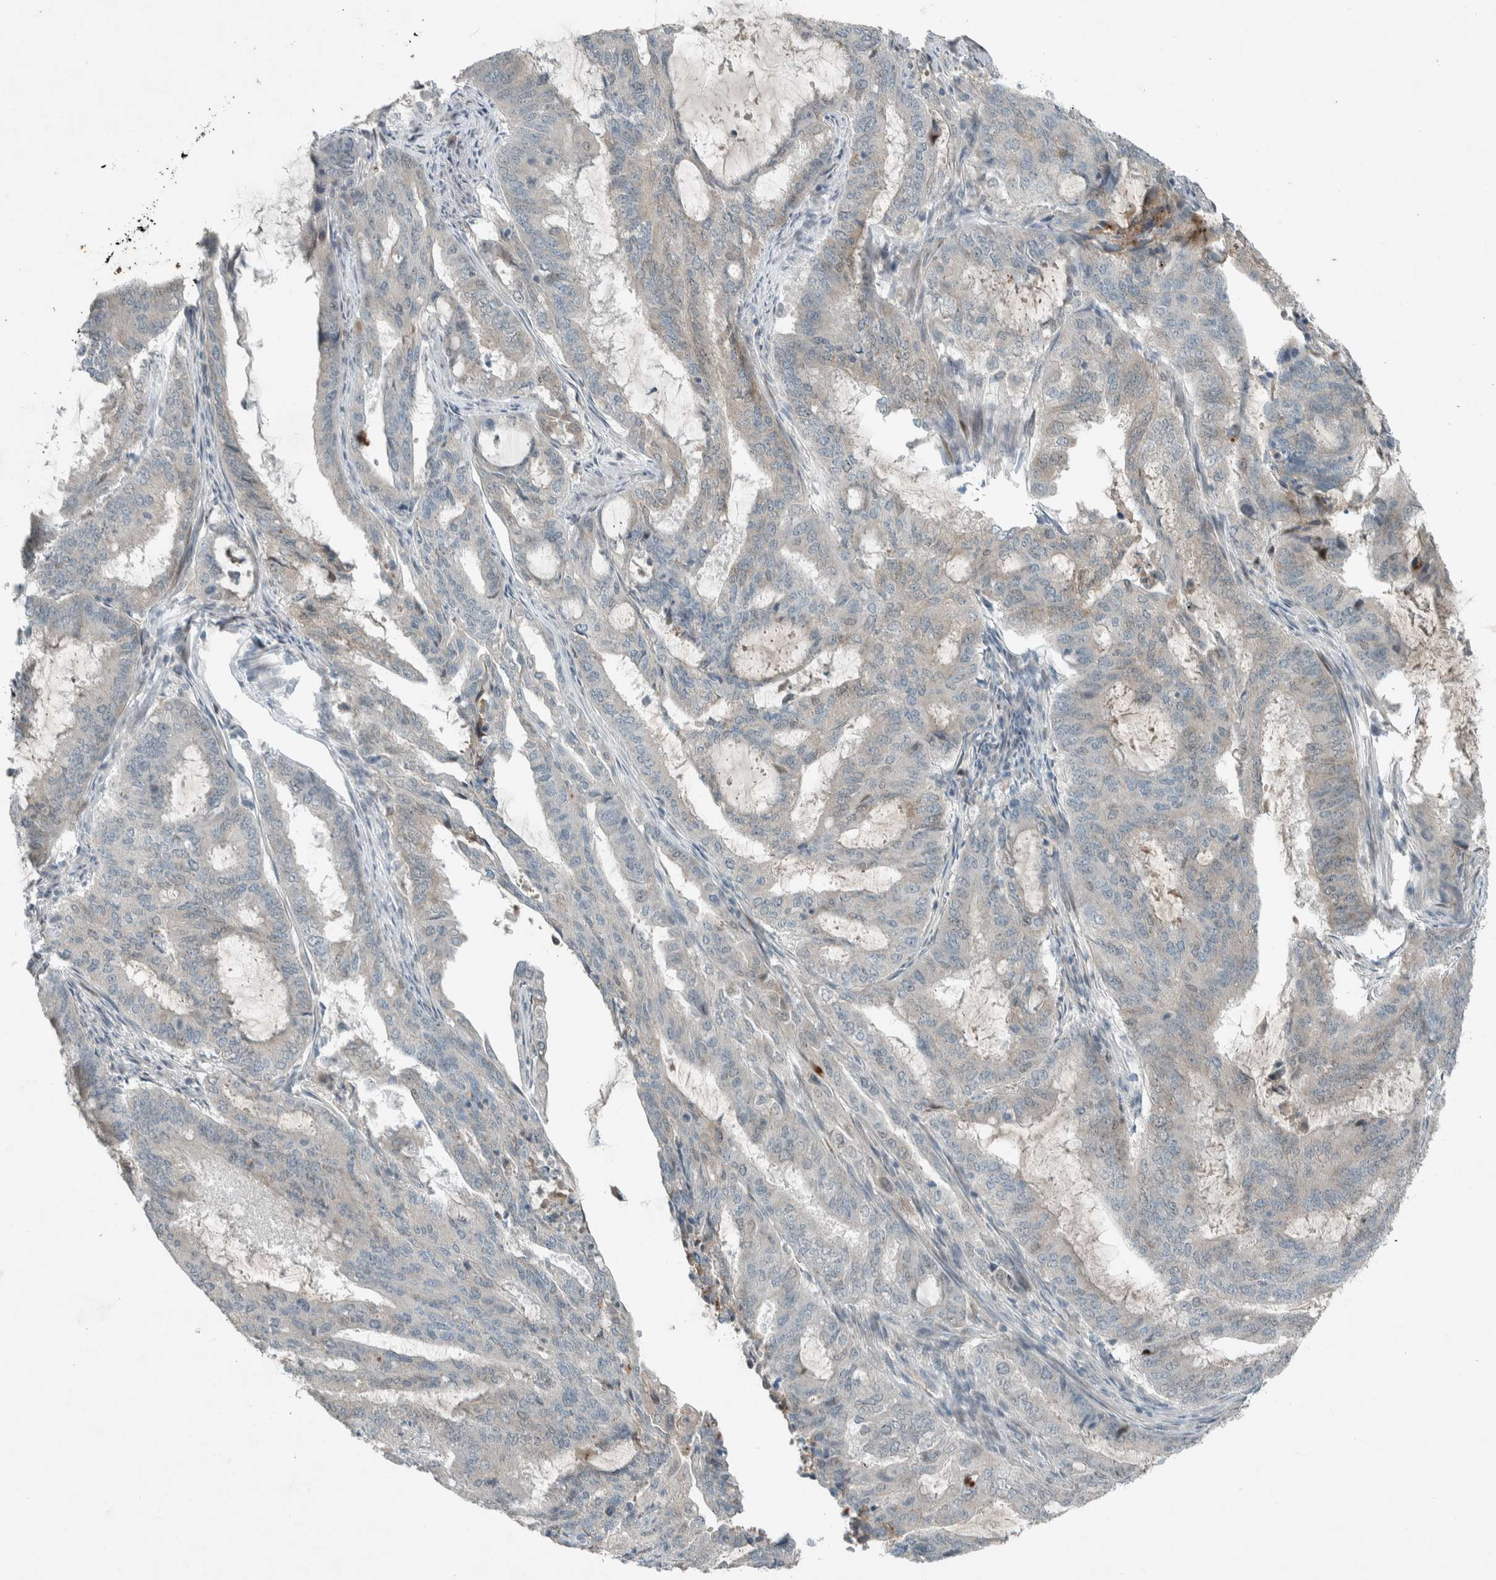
{"staining": {"intensity": "weak", "quantity": "<25%", "location": "cytoplasmic/membranous"}, "tissue": "endometrial cancer", "cell_type": "Tumor cells", "image_type": "cancer", "snomed": [{"axis": "morphology", "description": "Adenocarcinoma, NOS"}, {"axis": "topography", "description": "Endometrium"}], "caption": "Tumor cells show no significant protein expression in endometrial cancer (adenocarcinoma).", "gene": "CERCAM", "patient": {"sex": "female", "age": 51}}